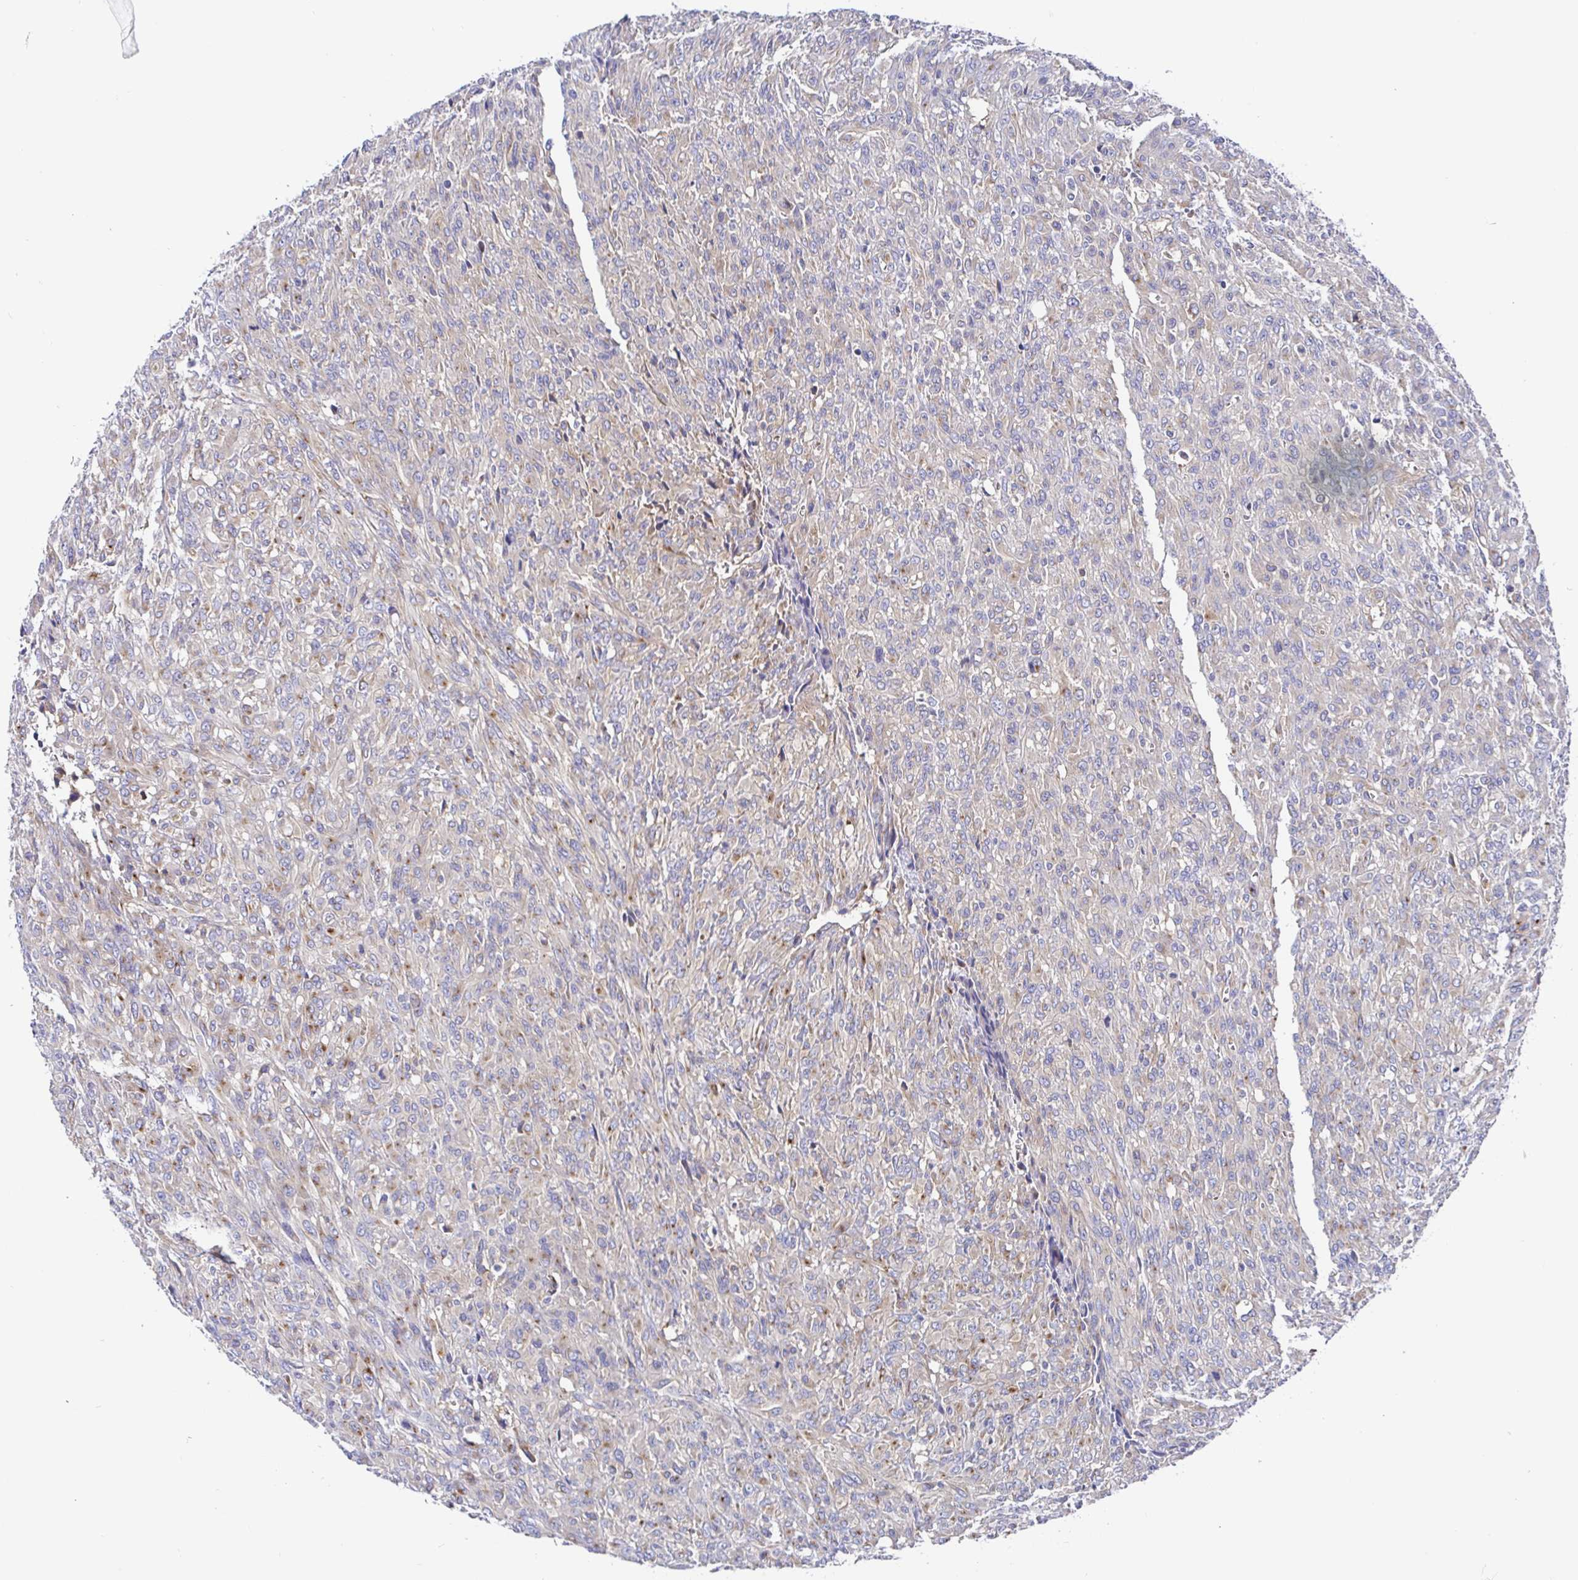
{"staining": {"intensity": "weak", "quantity": "<25%", "location": "cytoplasmic/membranous"}, "tissue": "renal cancer", "cell_type": "Tumor cells", "image_type": "cancer", "snomed": [{"axis": "morphology", "description": "Adenocarcinoma, NOS"}, {"axis": "topography", "description": "Kidney"}], "caption": "Renal cancer (adenocarcinoma) was stained to show a protein in brown. There is no significant expression in tumor cells.", "gene": "GOLGA1", "patient": {"sex": "male", "age": 58}}